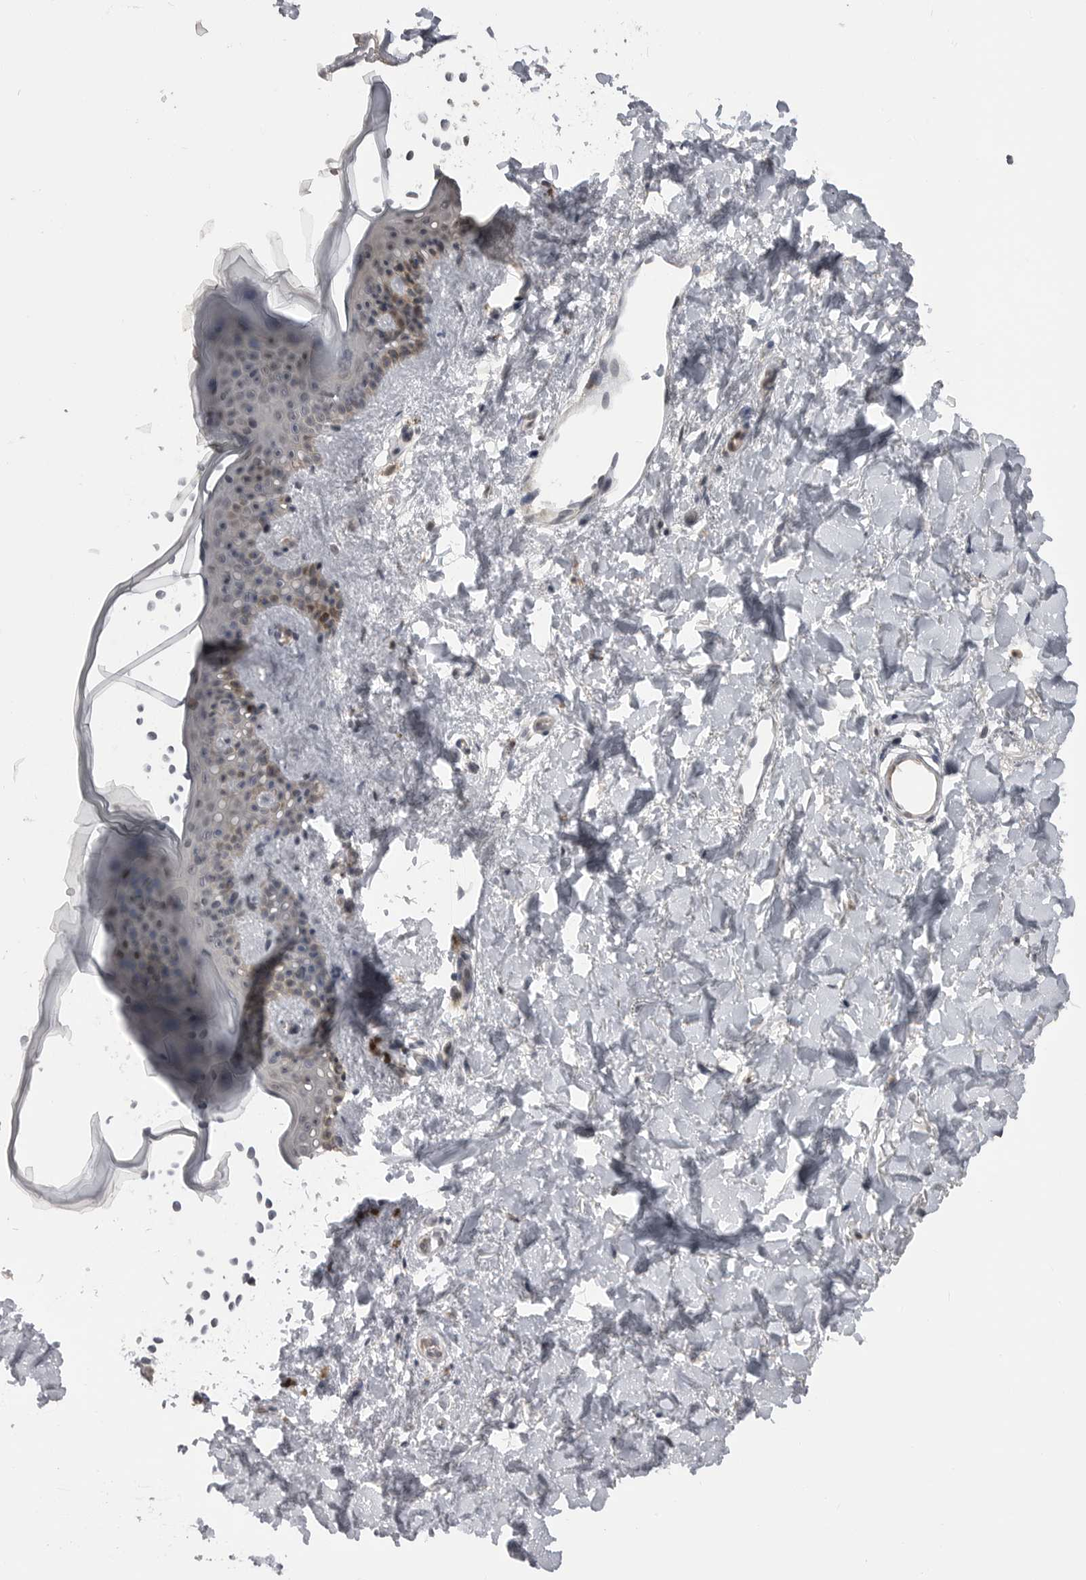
{"staining": {"intensity": "negative", "quantity": "none", "location": "none"}, "tissue": "skin", "cell_type": "Fibroblasts", "image_type": "normal", "snomed": [{"axis": "morphology", "description": "Normal tissue, NOS"}, {"axis": "topography", "description": "Skin"}], "caption": "Fibroblasts are negative for brown protein staining in normal skin. (Brightfield microscopy of DAB (3,3'-diaminobenzidine) immunohistochemistry (IHC) at high magnification).", "gene": "PLEKHF1", "patient": {"sex": "female", "age": 46}}